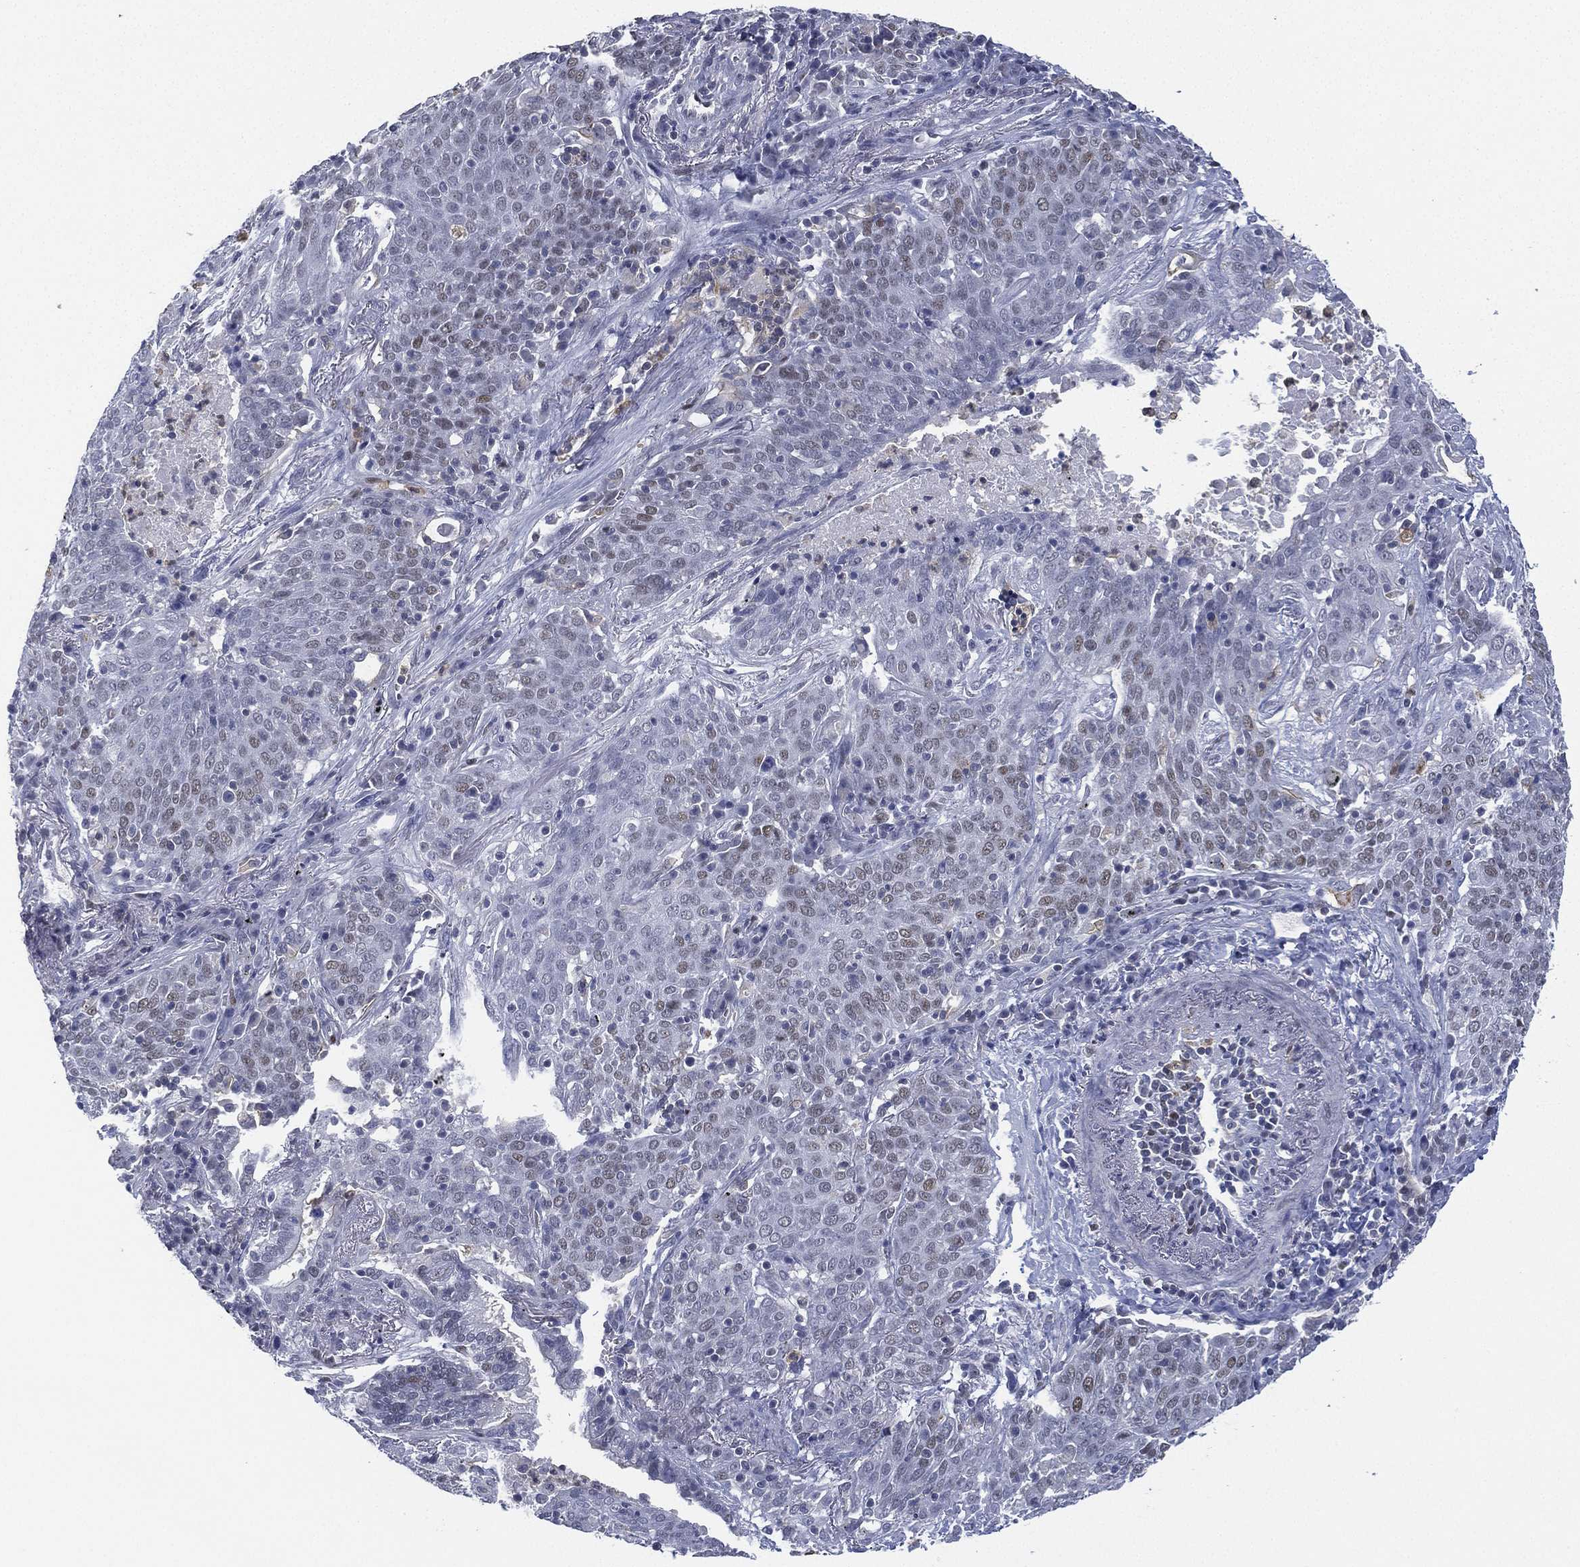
{"staining": {"intensity": "weak", "quantity": "<25%", "location": "nuclear"}, "tissue": "lung cancer", "cell_type": "Tumor cells", "image_type": "cancer", "snomed": [{"axis": "morphology", "description": "Squamous cell carcinoma, NOS"}, {"axis": "topography", "description": "Lung"}], "caption": "A histopathology image of lung cancer stained for a protein reveals no brown staining in tumor cells. Nuclei are stained in blue.", "gene": "ZNF711", "patient": {"sex": "male", "age": 82}}